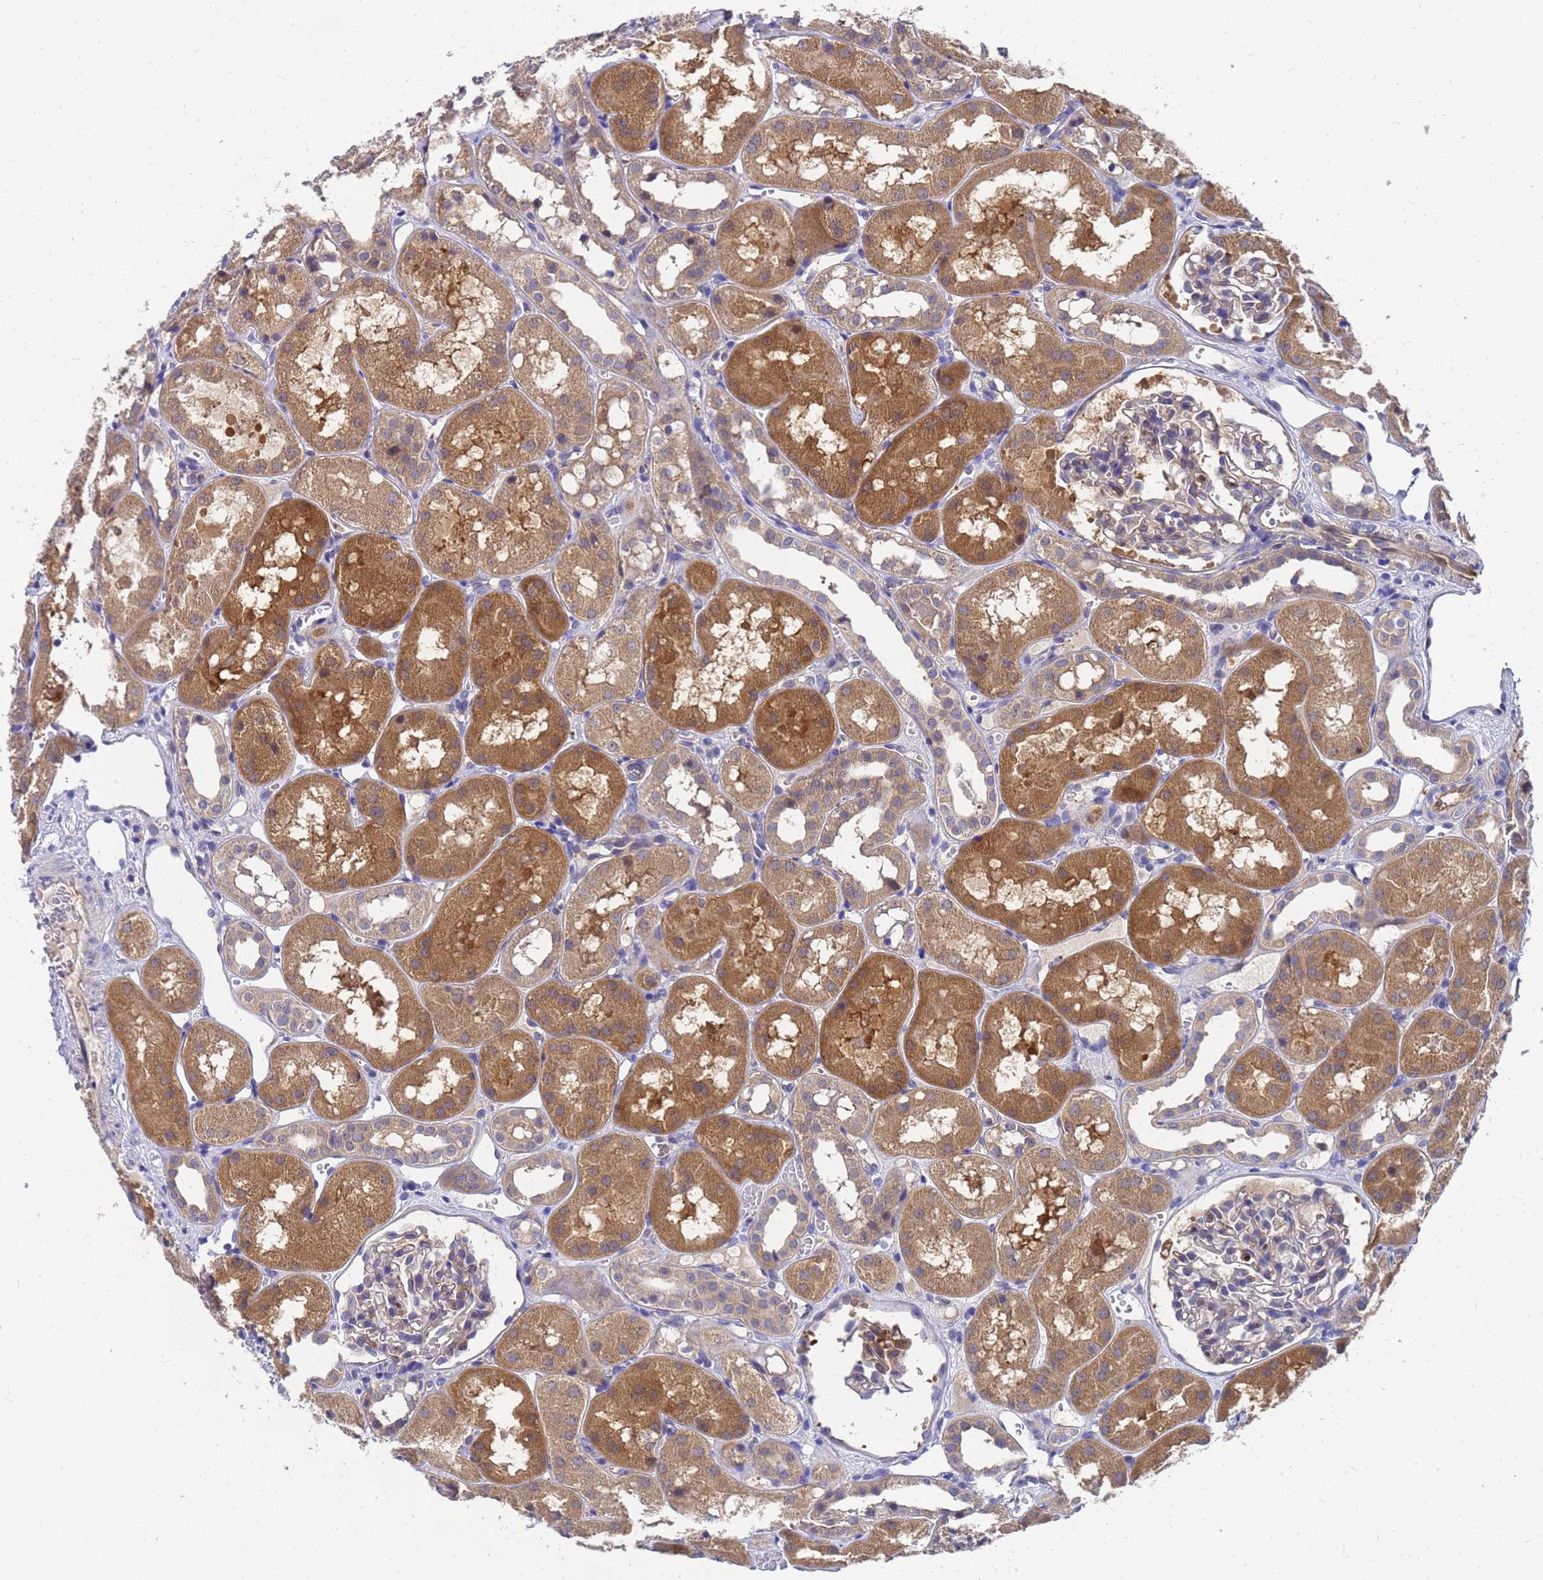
{"staining": {"intensity": "strong", "quantity": "<25%", "location": "cytoplasmic/membranous"}, "tissue": "kidney", "cell_type": "Cells in glomeruli", "image_type": "normal", "snomed": [{"axis": "morphology", "description": "Normal tissue, NOS"}, {"axis": "topography", "description": "Kidney"}], "caption": "Cells in glomeruli exhibit strong cytoplasmic/membranous staining in approximately <25% of cells in benign kidney.", "gene": "SLC35E2B", "patient": {"sex": "male", "age": 16}}